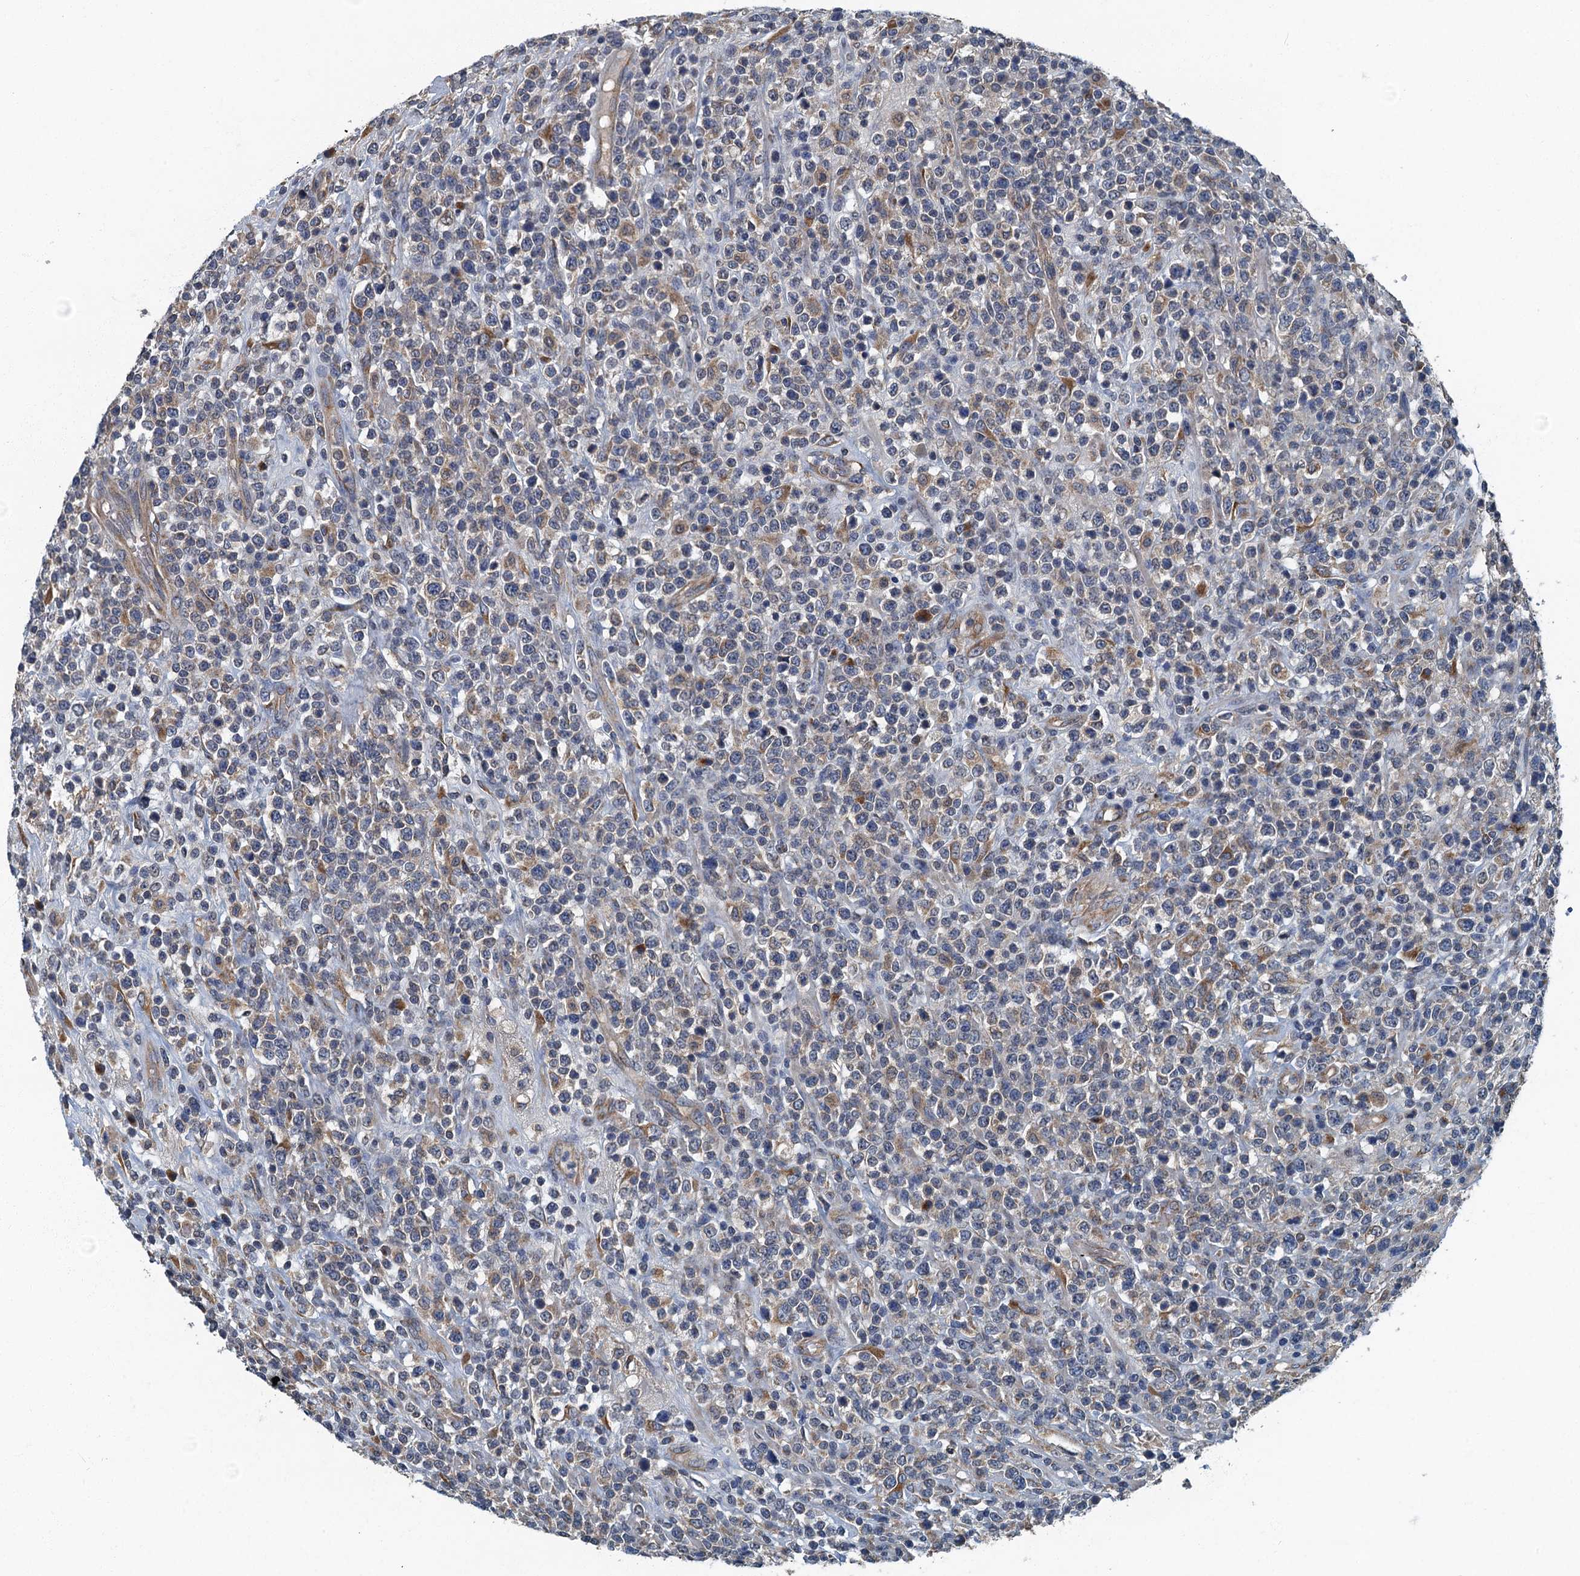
{"staining": {"intensity": "weak", "quantity": "<25%", "location": "cytoplasmic/membranous"}, "tissue": "lymphoma", "cell_type": "Tumor cells", "image_type": "cancer", "snomed": [{"axis": "morphology", "description": "Malignant lymphoma, non-Hodgkin's type, High grade"}, {"axis": "topography", "description": "Colon"}], "caption": "High-grade malignant lymphoma, non-Hodgkin's type was stained to show a protein in brown. There is no significant staining in tumor cells.", "gene": "DDX49", "patient": {"sex": "female", "age": 53}}